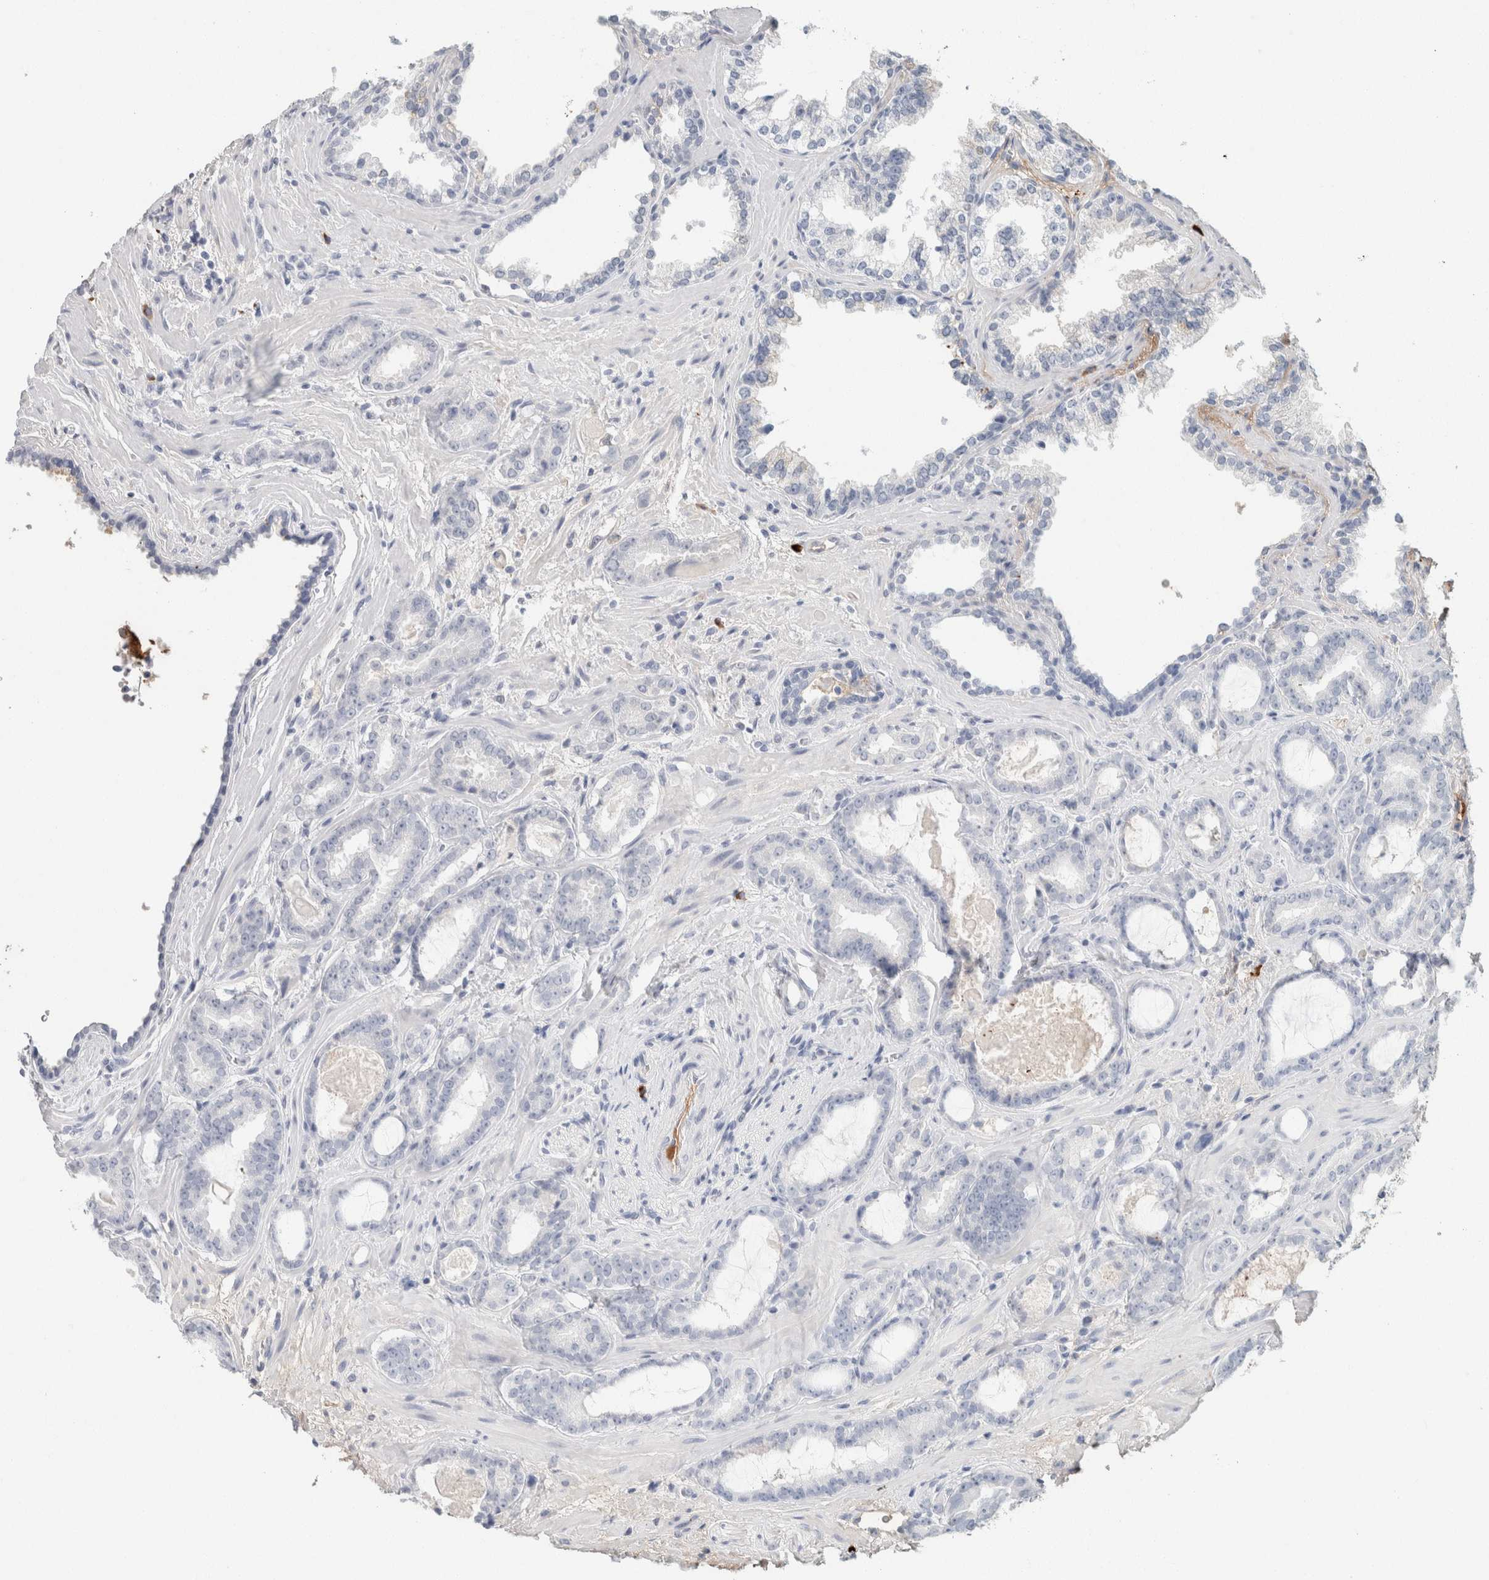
{"staining": {"intensity": "negative", "quantity": "none", "location": "none"}, "tissue": "prostate cancer", "cell_type": "Tumor cells", "image_type": "cancer", "snomed": [{"axis": "morphology", "description": "Adenocarcinoma, Low grade"}, {"axis": "topography", "description": "Prostate"}], "caption": "The photomicrograph demonstrates no staining of tumor cells in prostate cancer (low-grade adenocarcinoma). The staining is performed using DAB brown chromogen with nuclei counter-stained in using hematoxylin.", "gene": "IL6", "patient": {"sex": "male", "age": 60}}